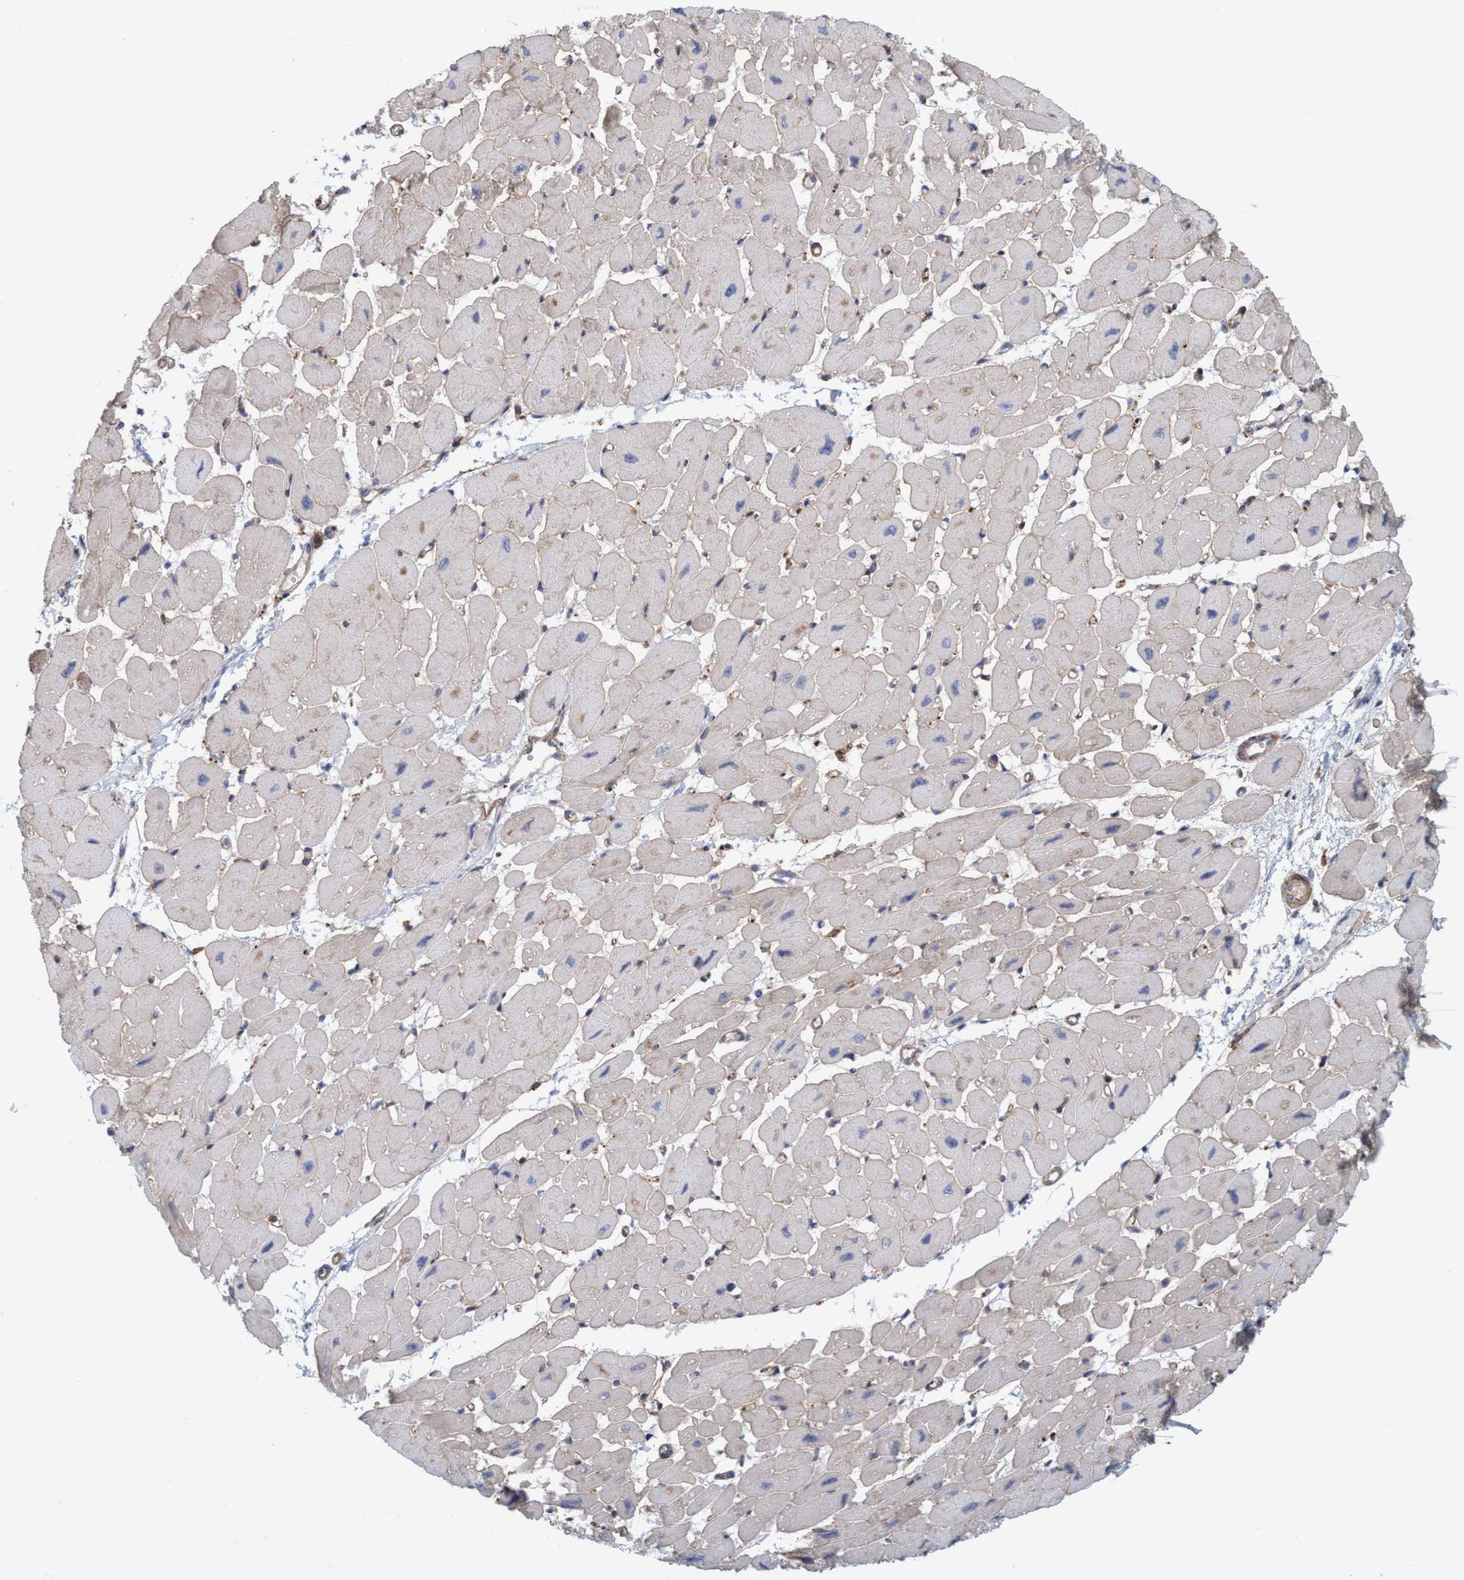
{"staining": {"intensity": "weak", "quantity": "<25%", "location": "cytoplasmic/membranous"}, "tissue": "heart muscle", "cell_type": "Cardiomyocytes", "image_type": "normal", "snomed": [{"axis": "morphology", "description": "Normal tissue, NOS"}, {"axis": "topography", "description": "Heart"}], "caption": "The photomicrograph shows no significant expression in cardiomyocytes of heart muscle.", "gene": "SPECC1", "patient": {"sex": "female", "age": 54}}